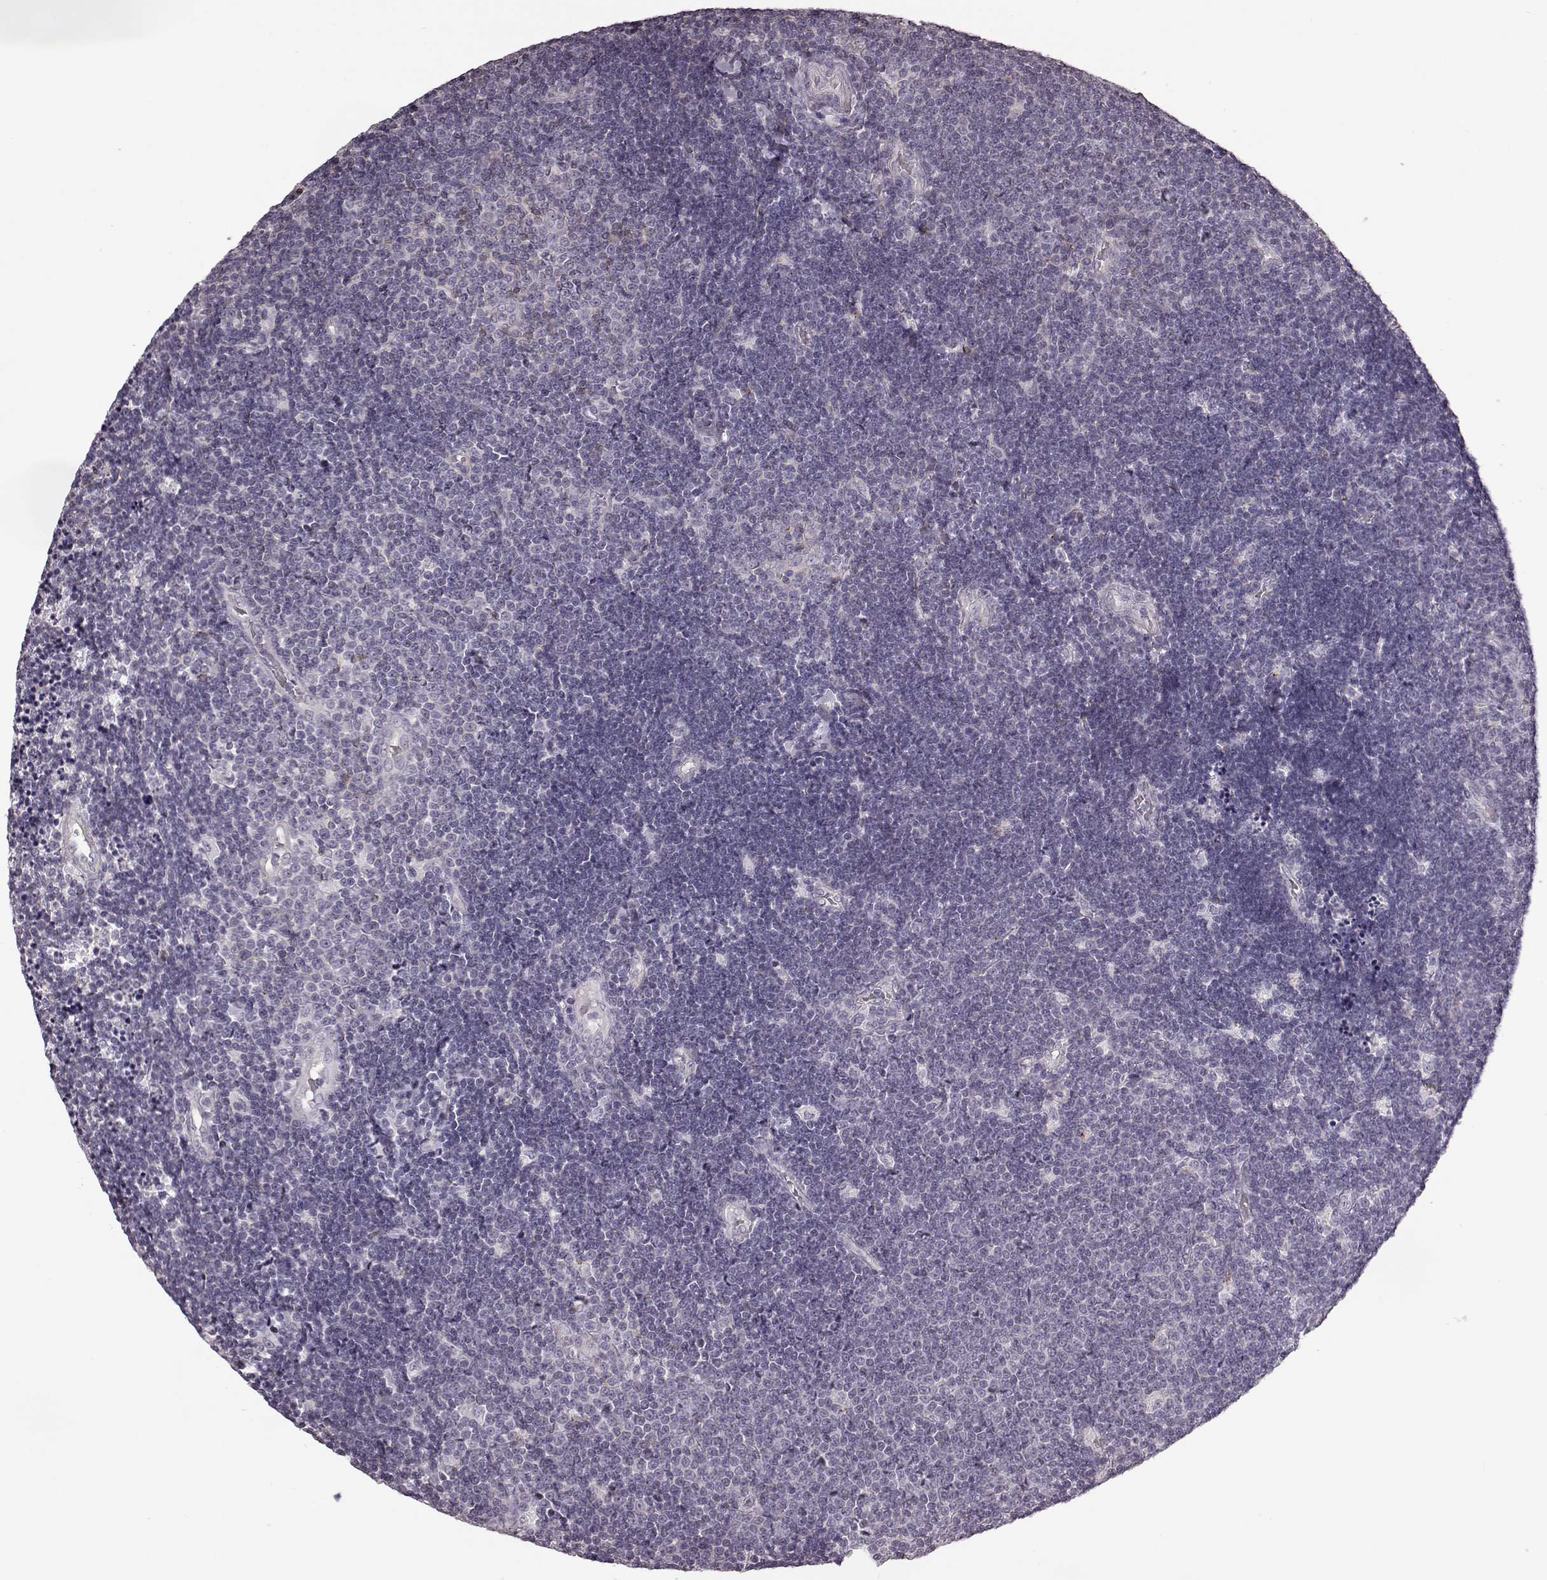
{"staining": {"intensity": "negative", "quantity": "none", "location": "none"}, "tissue": "lymphoma", "cell_type": "Tumor cells", "image_type": "cancer", "snomed": [{"axis": "morphology", "description": "Malignant lymphoma, non-Hodgkin's type, Low grade"}, {"axis": "topography", "description": "Brain"}], "caption": "High power microscopy image of an immunohistochemistry micrograph of lymphoma, revealing no significant expression in tumor cells. (DAB IHC, high magnification).", "gene": "PDCD1", "patient": {"sex": "female", "age": 66}}